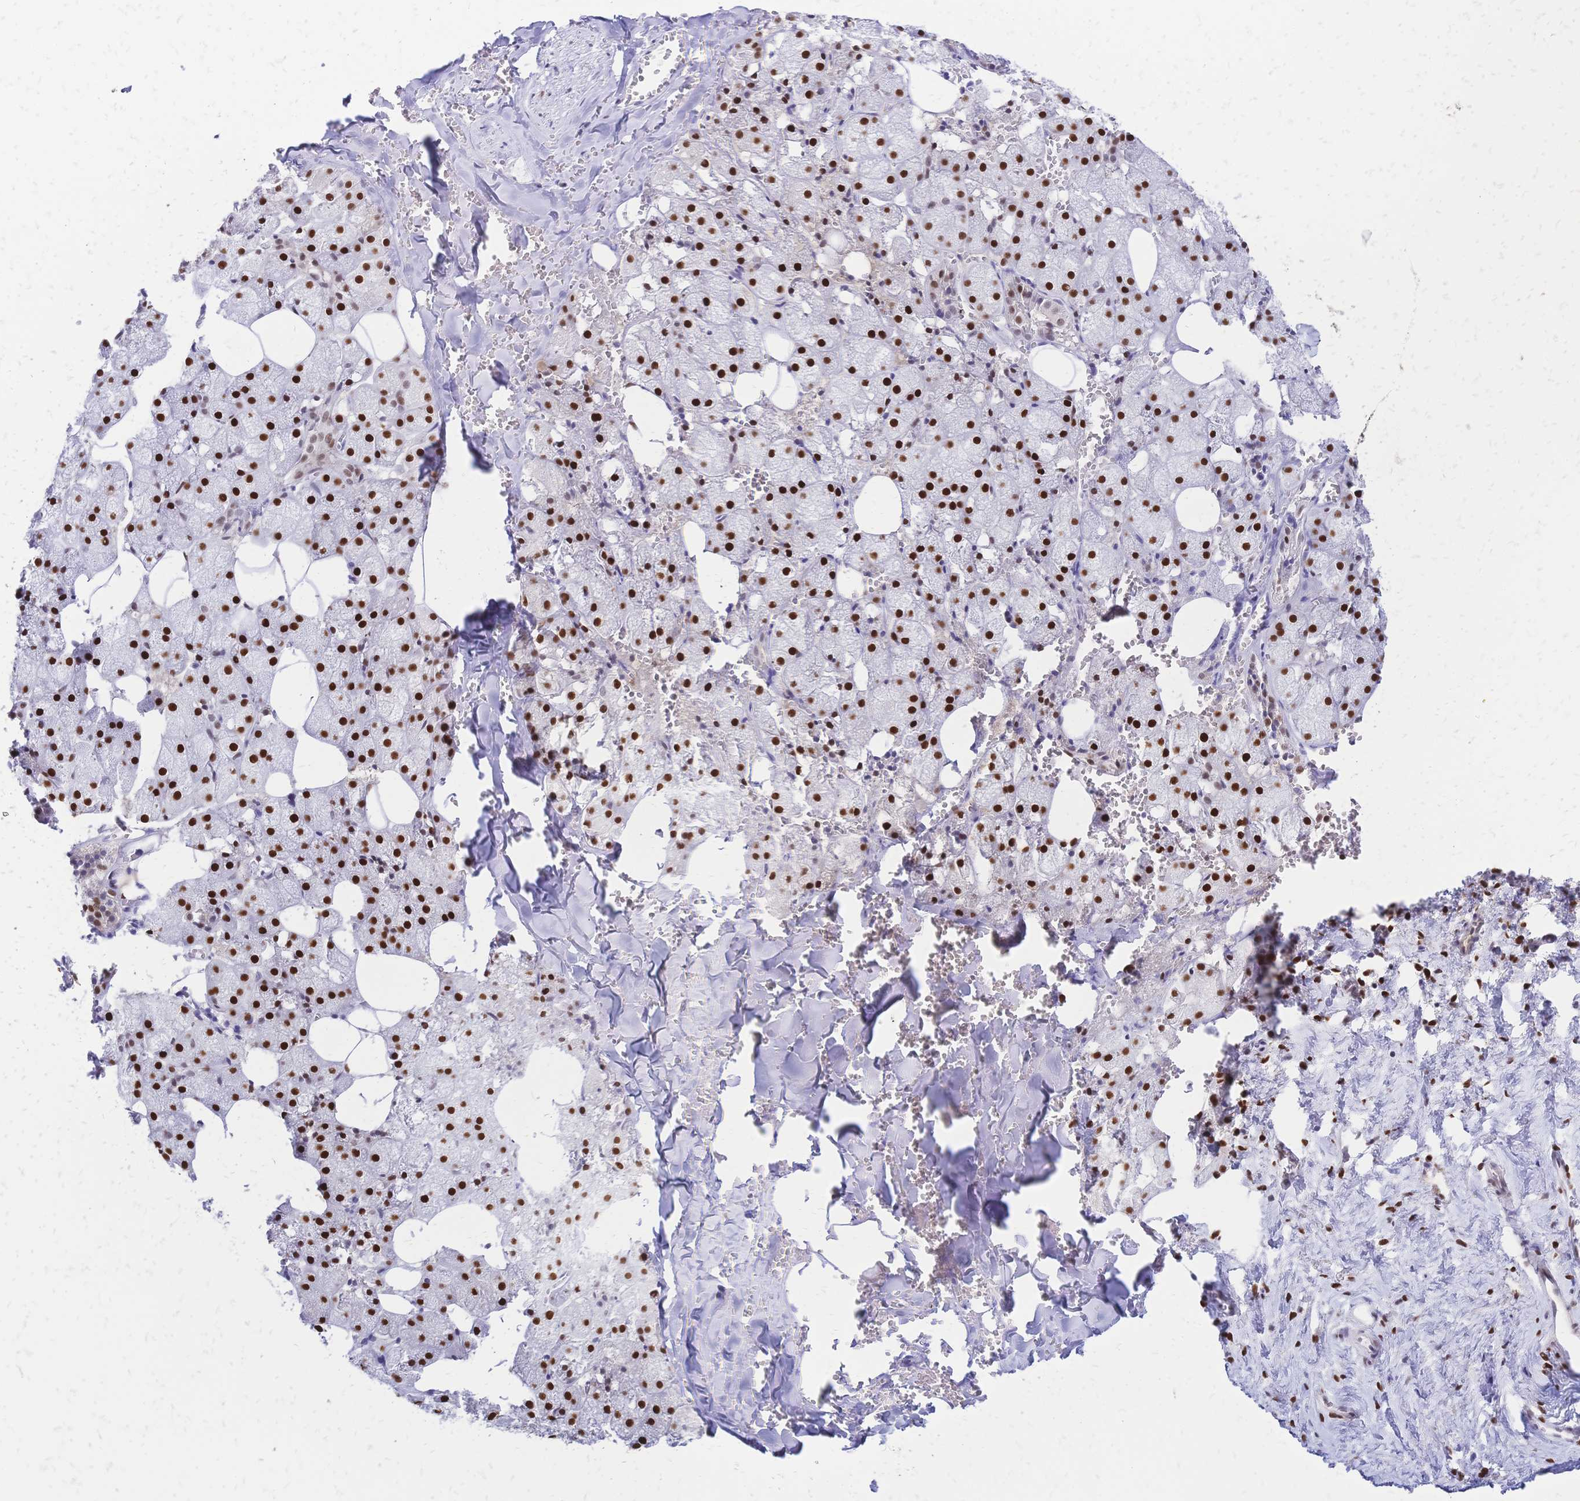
{"staining": {"intensity": "strong", "quantity": ">75%", "location": "nuclear"}, "tissue": "salivary gland", "cell_type": "Glandular cells", "image_type": "normal", "snomed": [{"axis": "morphology", "description": "Normal tissue, NOS"}, {"axis": "topography", "description": "Salivary gland"}, {"axis": "topography", "description": "Peripheral nerve tissue"}], "caption": "The photomicrograph shows immunohistochemical staining of benign salivary gland. There is strong nuclear staining is appreciated in about >75% of glandular cells. The protein is shown in brown color, while the nuclei are stained blue.", "gene": "NFIC", "patient": {"sex": "male", "age": 38}}